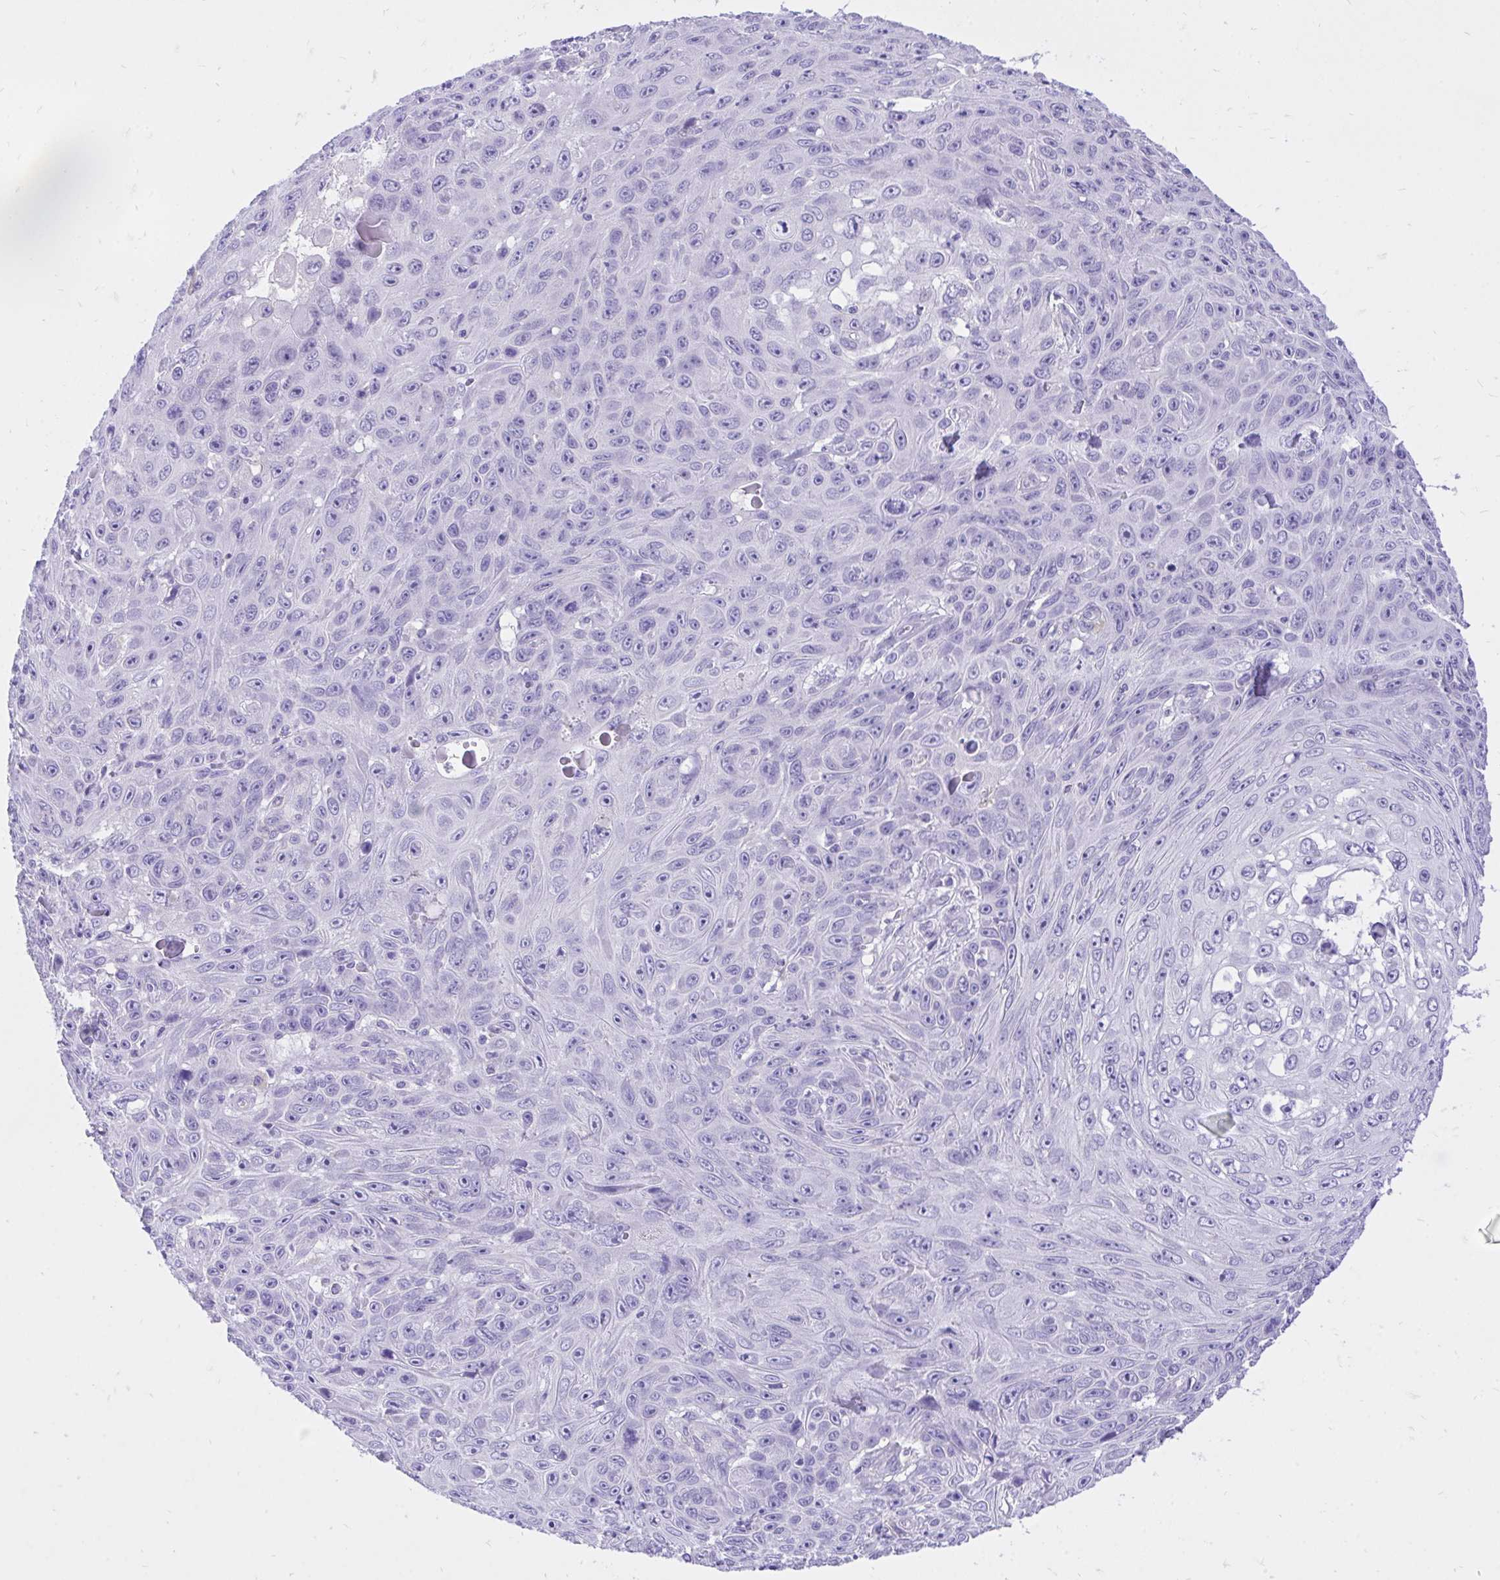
{"staining": {"intensity": "negative", "quantity": "none", "location": "none"}, "tissue": "skin cancer", "cell_type": "Tumor cells", "image_type": "cancer", "snomed": [{"axis": "morphology", "description": "Squamous cell carcinoma, NOS"}, {"axis": "topography", "description": "Skin"}], "caption": "High power microscopy histopathology image of an IHC photomicrograph of skin cancer, revealing no significant staining in tumor cells.", "gene": "MON1A", "patient": {"sex": "male", "age": 82}}